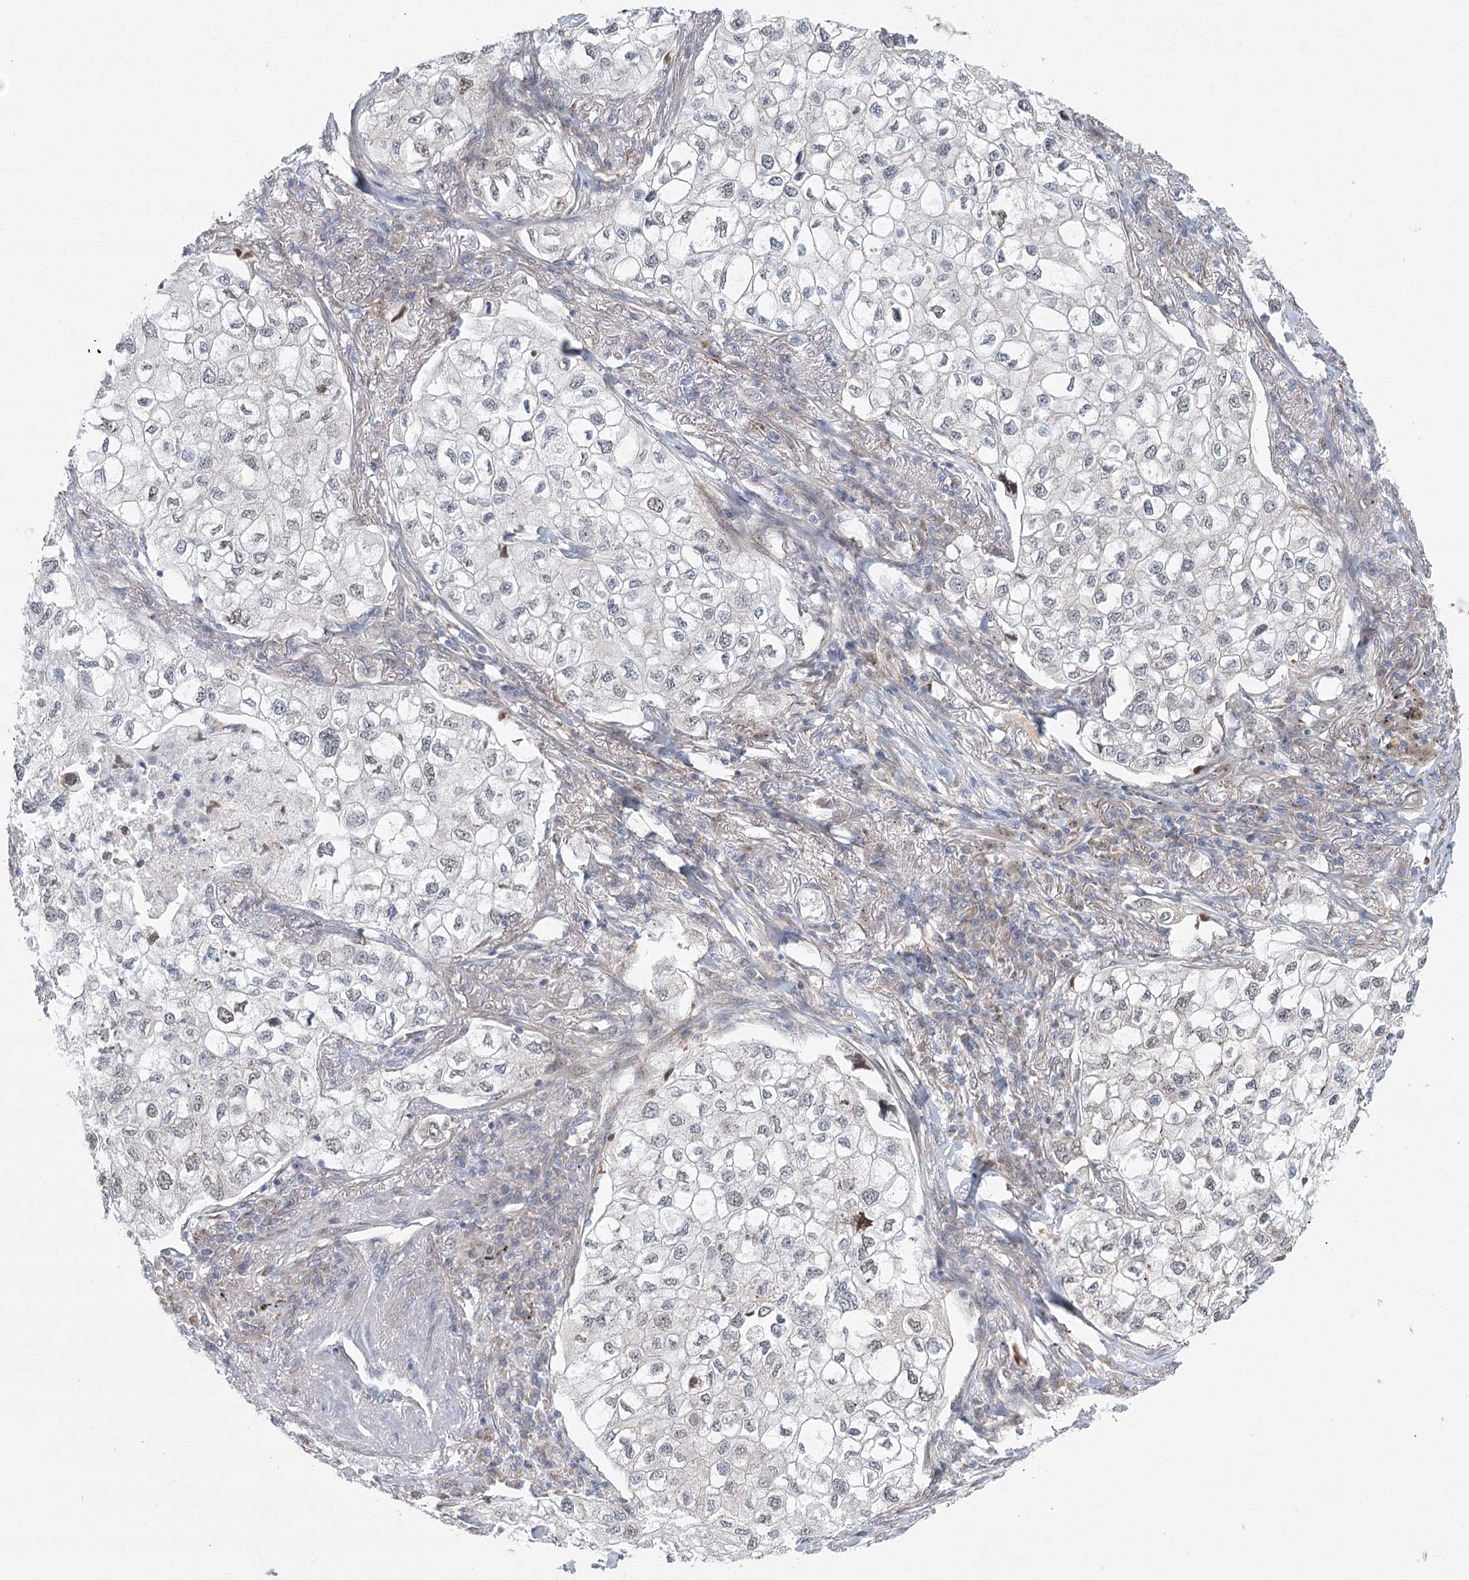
{"staining": {"intensity": "negative", "quantity": "none", "location": "none"}, "tissue": "lung cancer", "cell_type": "Tumor cells", "image_type": "cancer", "snomed": [{"axis": "morphology", "description": "Adenocarcinoma, NOS"}, {"axis": "topography", "description": "Lung"}], "caption": "Tumor cells are negative for brown protein staining in lung cancer.", "gene": "MED28", "patient": {"sex": "male", "age": 63}}